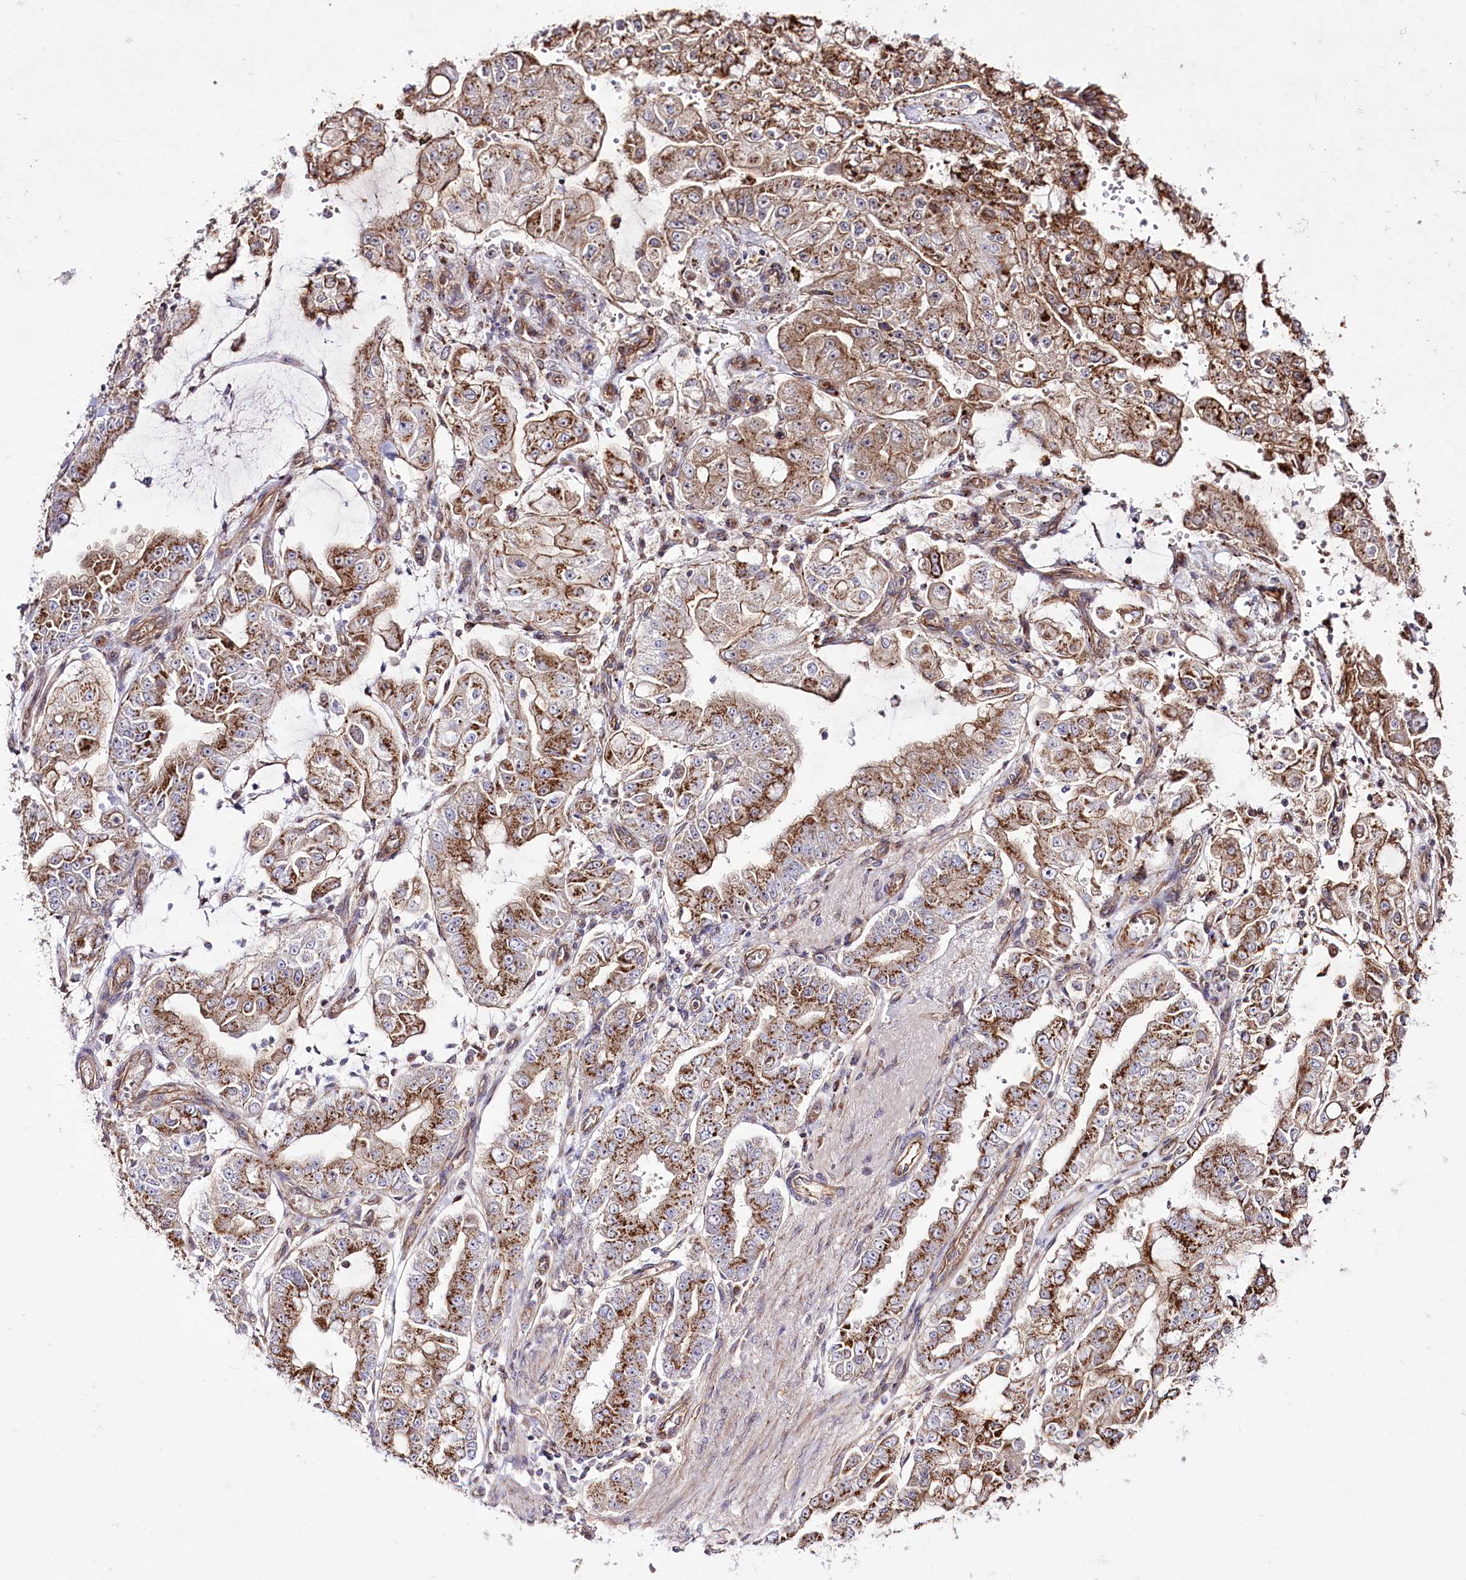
{"staining": {"intensity": "strong", "quantity": ">75%", "location": "cytoplasmic/membranous"}, "tissue": "stomach cancer", "cell_type": "Tumor cells", "image_type": "cancer", "snomed": [{"axis": "morphology", "description": "Adenocarcinoma, NOS"}, {"axis": "topography", "description": "Stomach"}], "caption": "Stomach adenocarcinoma stained for a protein demonstrates strong cytoplasmic/membranous positivity in tumor cells. The protein of interest is shown in brown color, while the nuclei are stained blue.", "gene": "REXO2", "patient": {"sex": "male", "age": 76}}